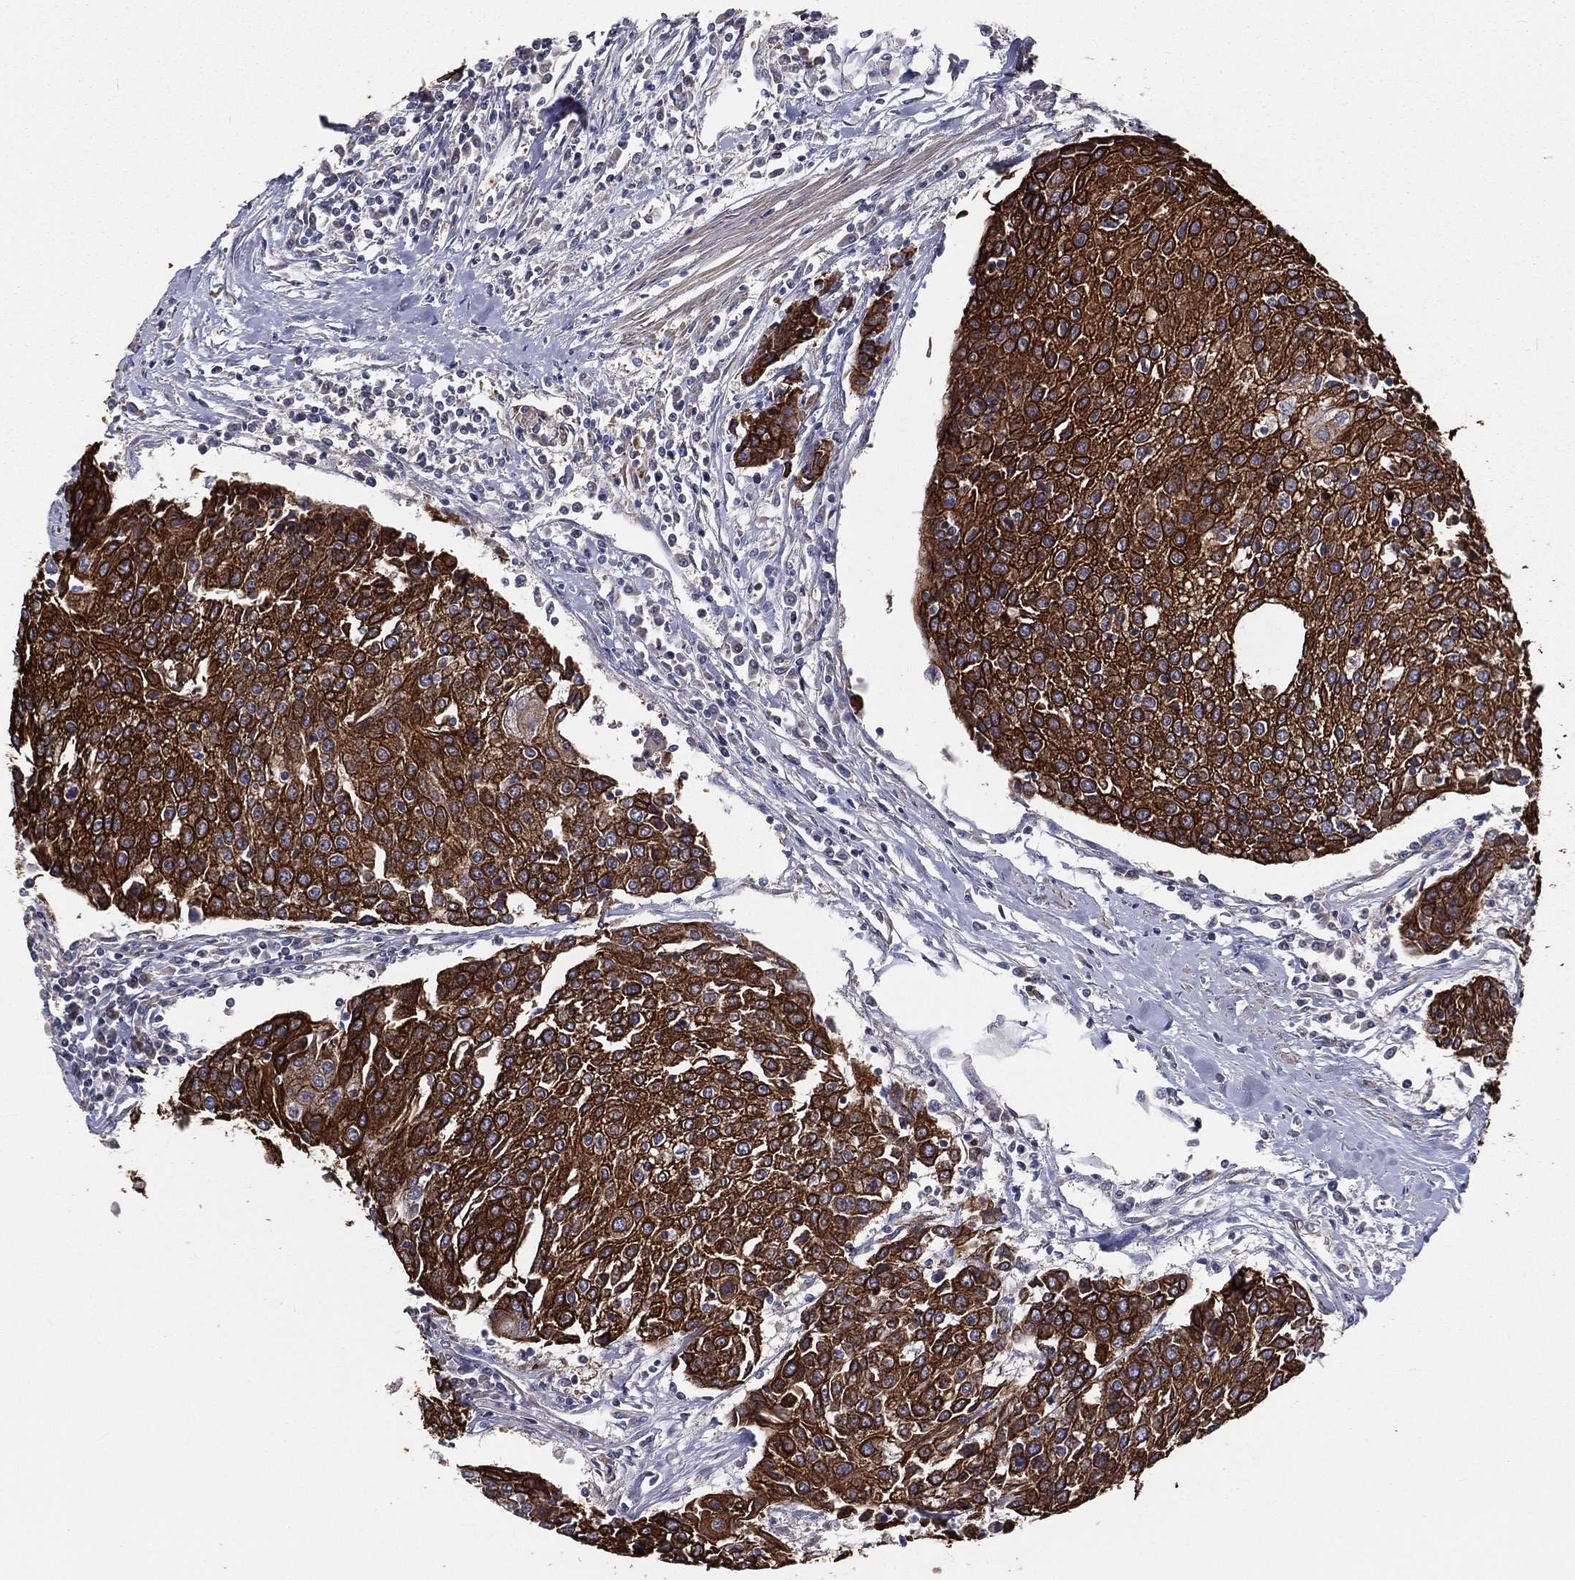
{"staining": {"intensity": "strong", "quantity": ">75%", "location": "cytoplasmic/membranous"}, "tissue": "urothelial cancer", "cell_type": "Tumor cells", "image_type": "cancer", "snomed": [{"axis": "morphology", "description": "Urothelial carcinoma, High grade"}, {"axis": "topography", "description": "Urinary bladder"}], "caption": "Human urothelial cancer stained with a brown dye demonstrates strong cytoplasmic/membranous positive positivity in about >75% of tumor cells.", "gene": "EIF2B5", "patient": {"sex": "female", "age": 85}}